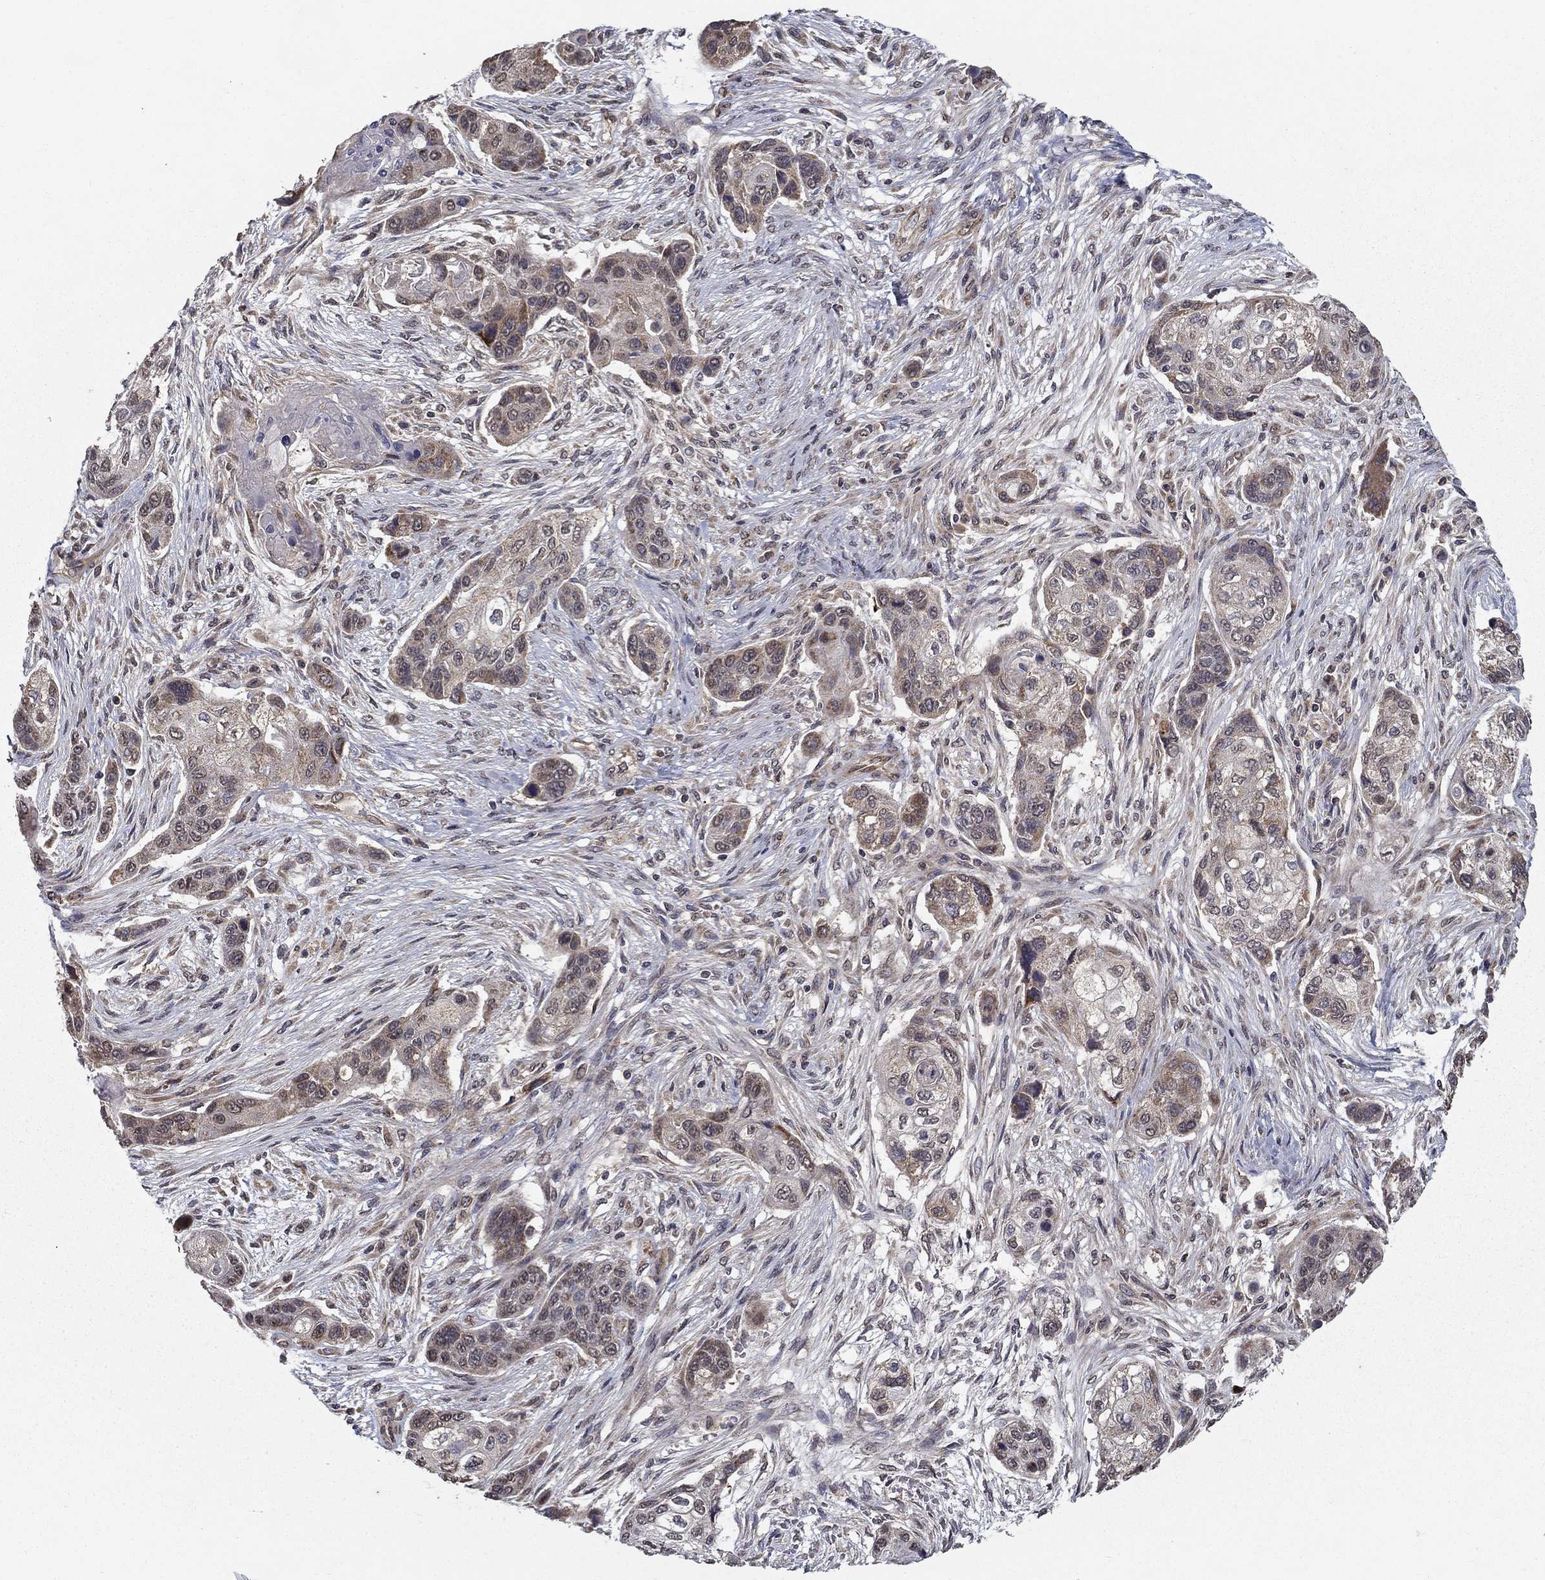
{"staining": {"intensity": "negative", "quantity": "none", "location": "none"}, "tissue": "lung cancer", "cell_type": "Tumor cells", "image_type": "cancer", "snomed": [{"axis": "morphology", "description": "Squamous cell carcinoma, NOS"}, {"axis": "topography", "description": "Lung"}], "caption": "DAB immunohistochemical staining of human lung cancer (squamous cell carcinoma) demonstrates no significant staining in tumor cells.", "gene": "SLC2A13", "patient": {"sex": "male", "age": 69}}